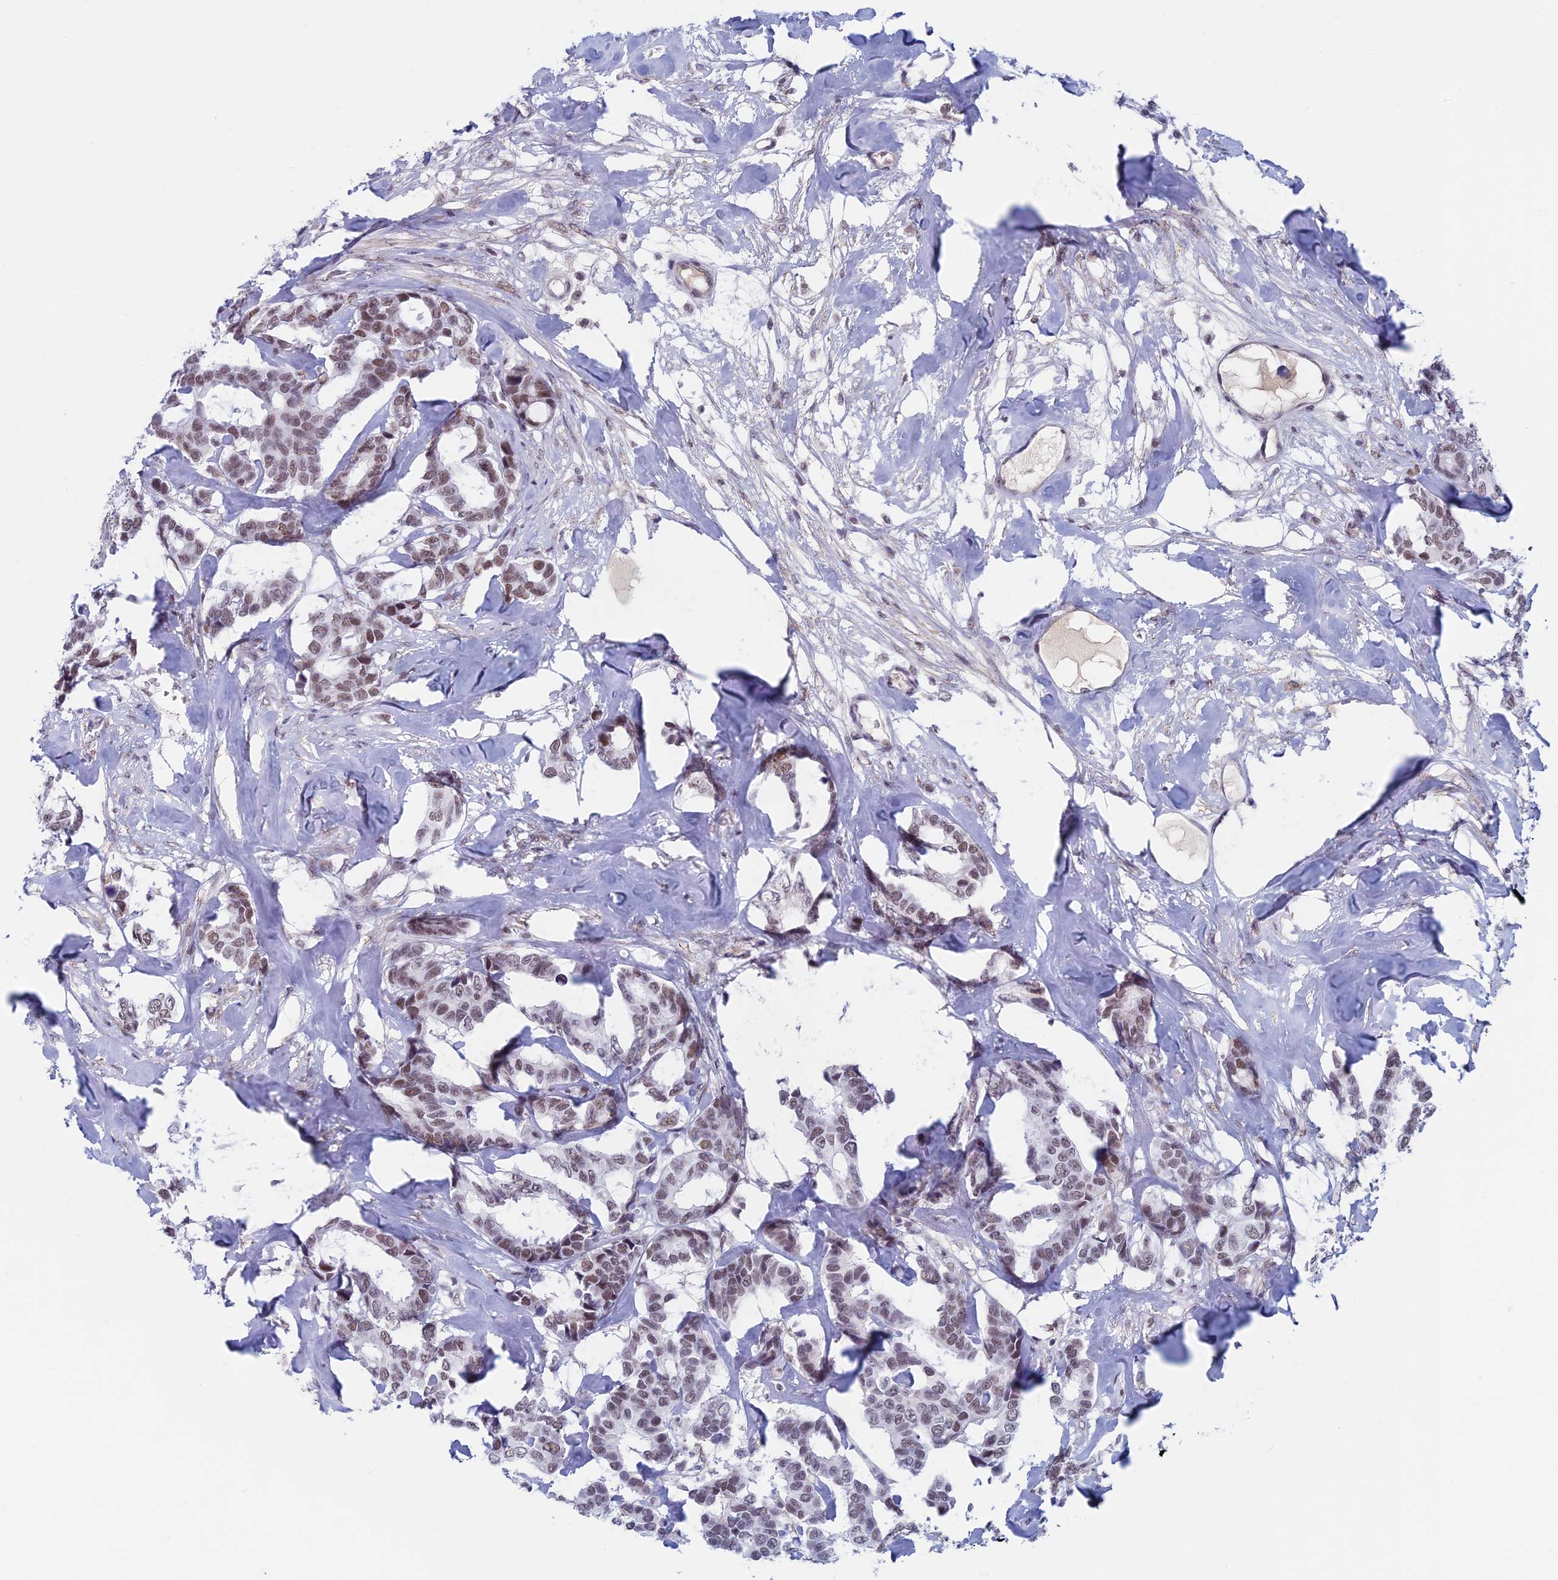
{"staining": {"intensity": "moderate", "quantity": "25%-75%", "location": "nuclear"}, "tissue": "breast cancer", "cell_type": "Tumor cells", "image_type": "cancer", "snomed": [{"axis": "morphology", "description": "Duct carcinoma"}, {"axis": "topography", "description": "Breast"}], "caption": "Immunohistochemical staining of human breast cancer (invasive ductal carcinoma) shows medium levels of moderate nuclear protein positivity in approximately 25%-75% of tumor cells.", "gene": "ASH2L", "patient": {"sex": "female", "age": 87}}